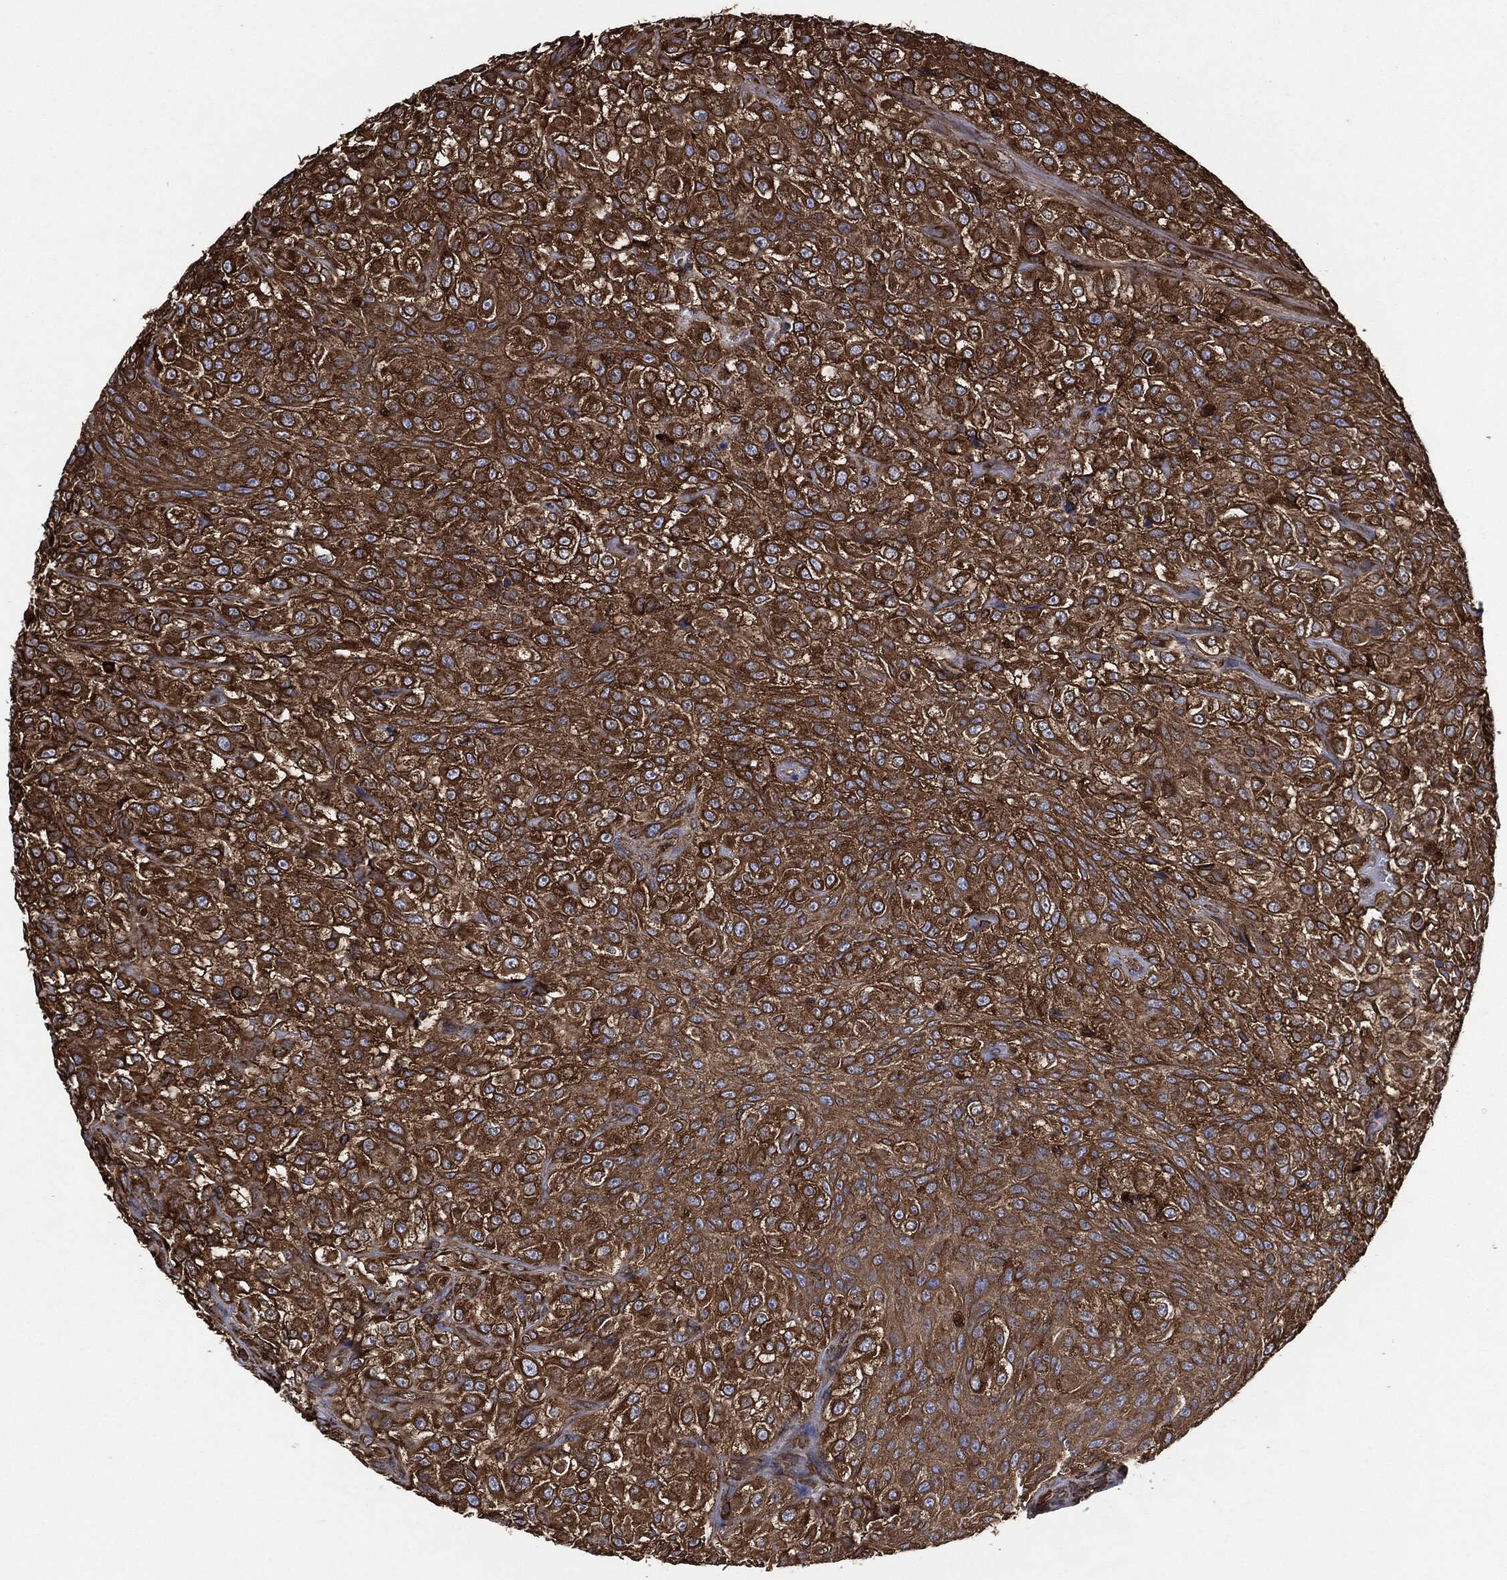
{"staining": {"intensity": "strong", "quantity": ">75%", "location": "cytoplasmic/membranous"}, "tissue": "urothelial cancer", "cell_type": "Tumor cells", "image_type": "cancer", "snomed": [{"axis": "morphology", "description": "Urothelial carcinoma, High grade"}, {"axis": "topography", "description": "Urinary bladder"}], "caption": "High-power microscopy captured an immunohistochemistry histopathology image of urothelial carcinoma (high-grade), revealing strong cytoplasmic/membranous expression in about >75% of tumor cells. (DAB = brown stain, brightfield microscopy at high magnification).", "gene": "AMFR", "patient": {"sex": "male", "age": 56}}